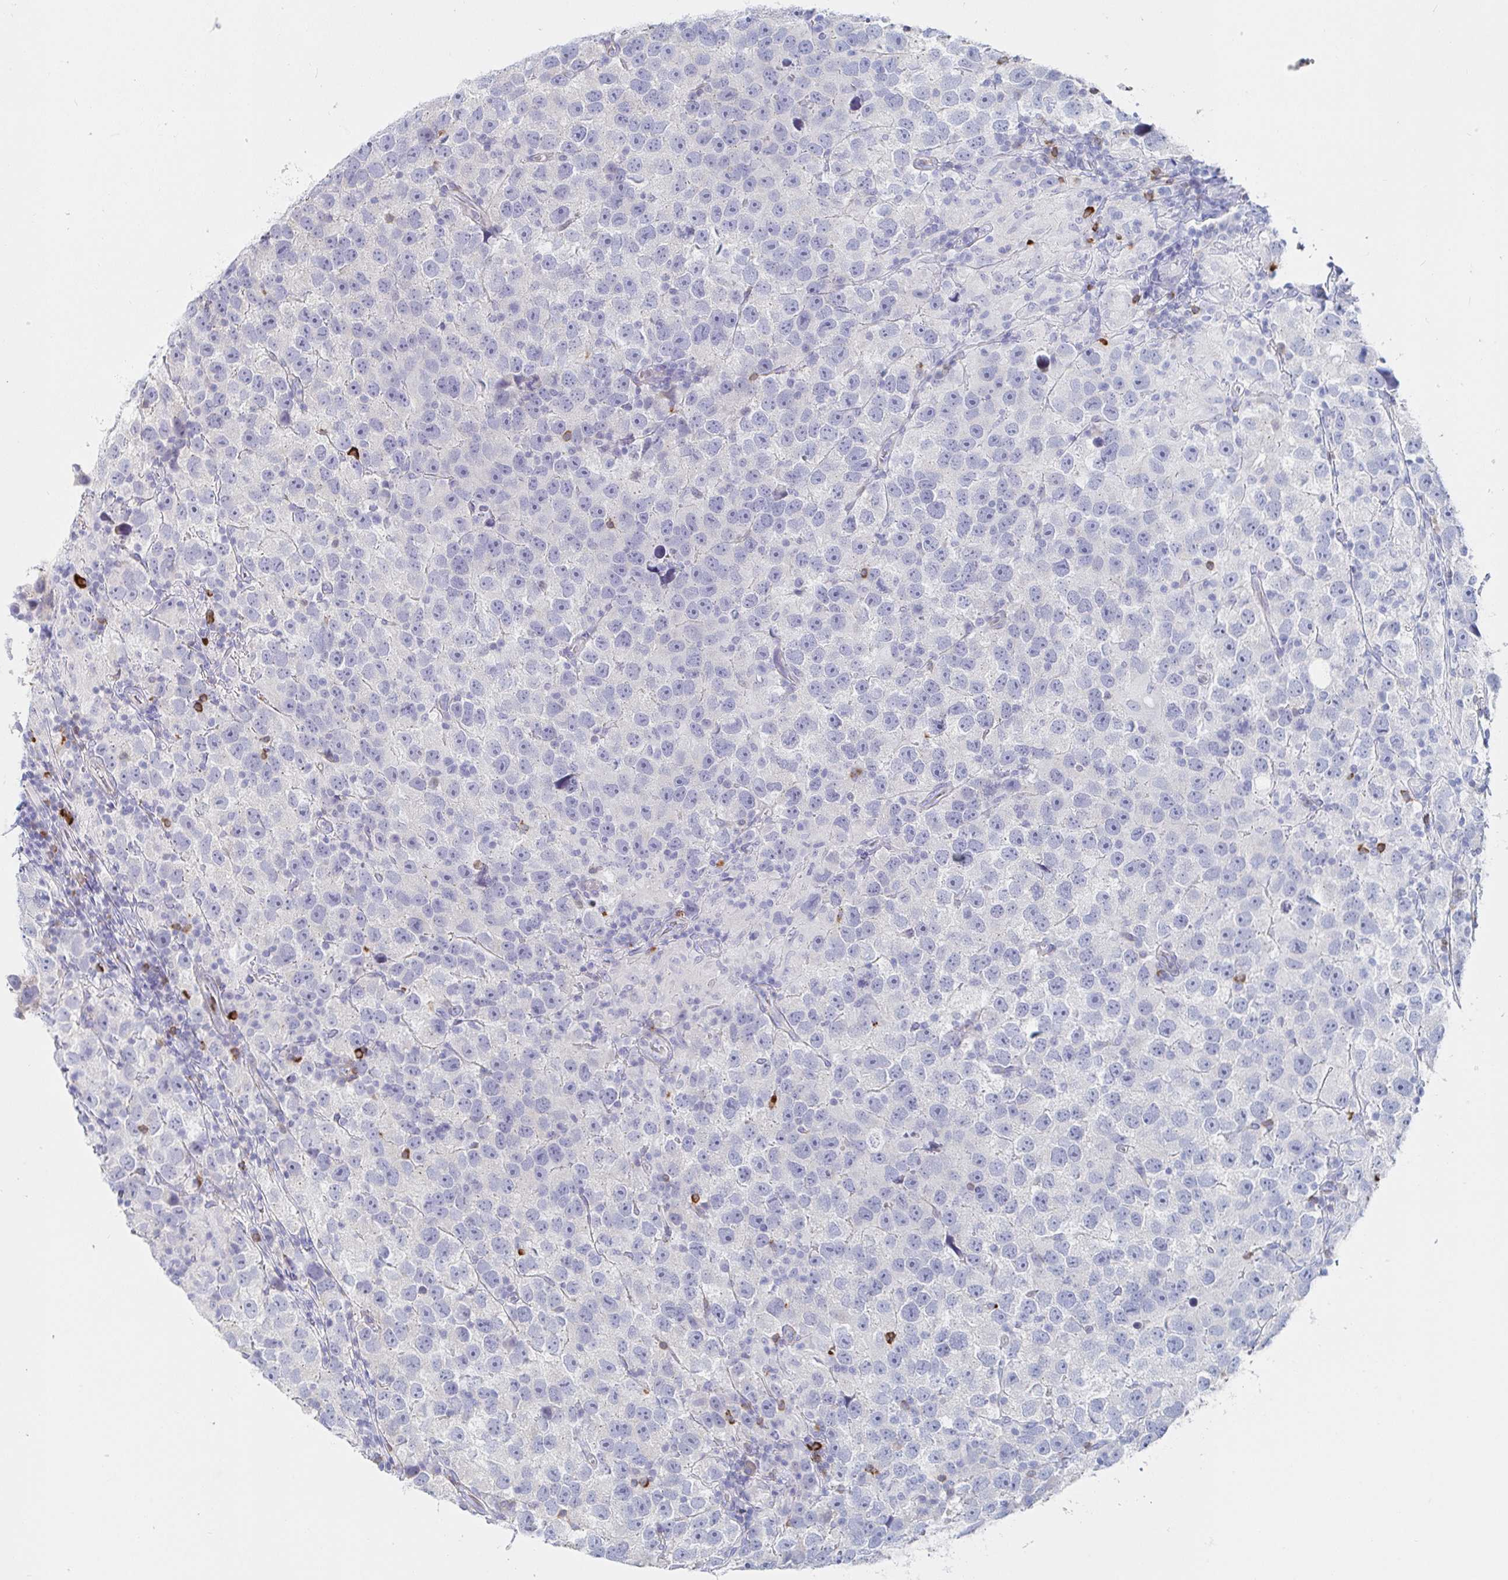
{"staining": {"intensity": "negative", "quantity": "none", "location": "none"}, "tissue": "testis cancer", "cell_type": "Tumor cells", "image_type": "cancer", "snomed": [{"axis": "morphology", "description": "Seminoma, NOS"}, {"axis": "topography", "description": "Testis"}], "caption": "Human testis cancer stained for a protein using IHC reveals no expression in tumor cells.", "gene": "PACSIN1", "patient": {"sex": "male", "age": 26}}